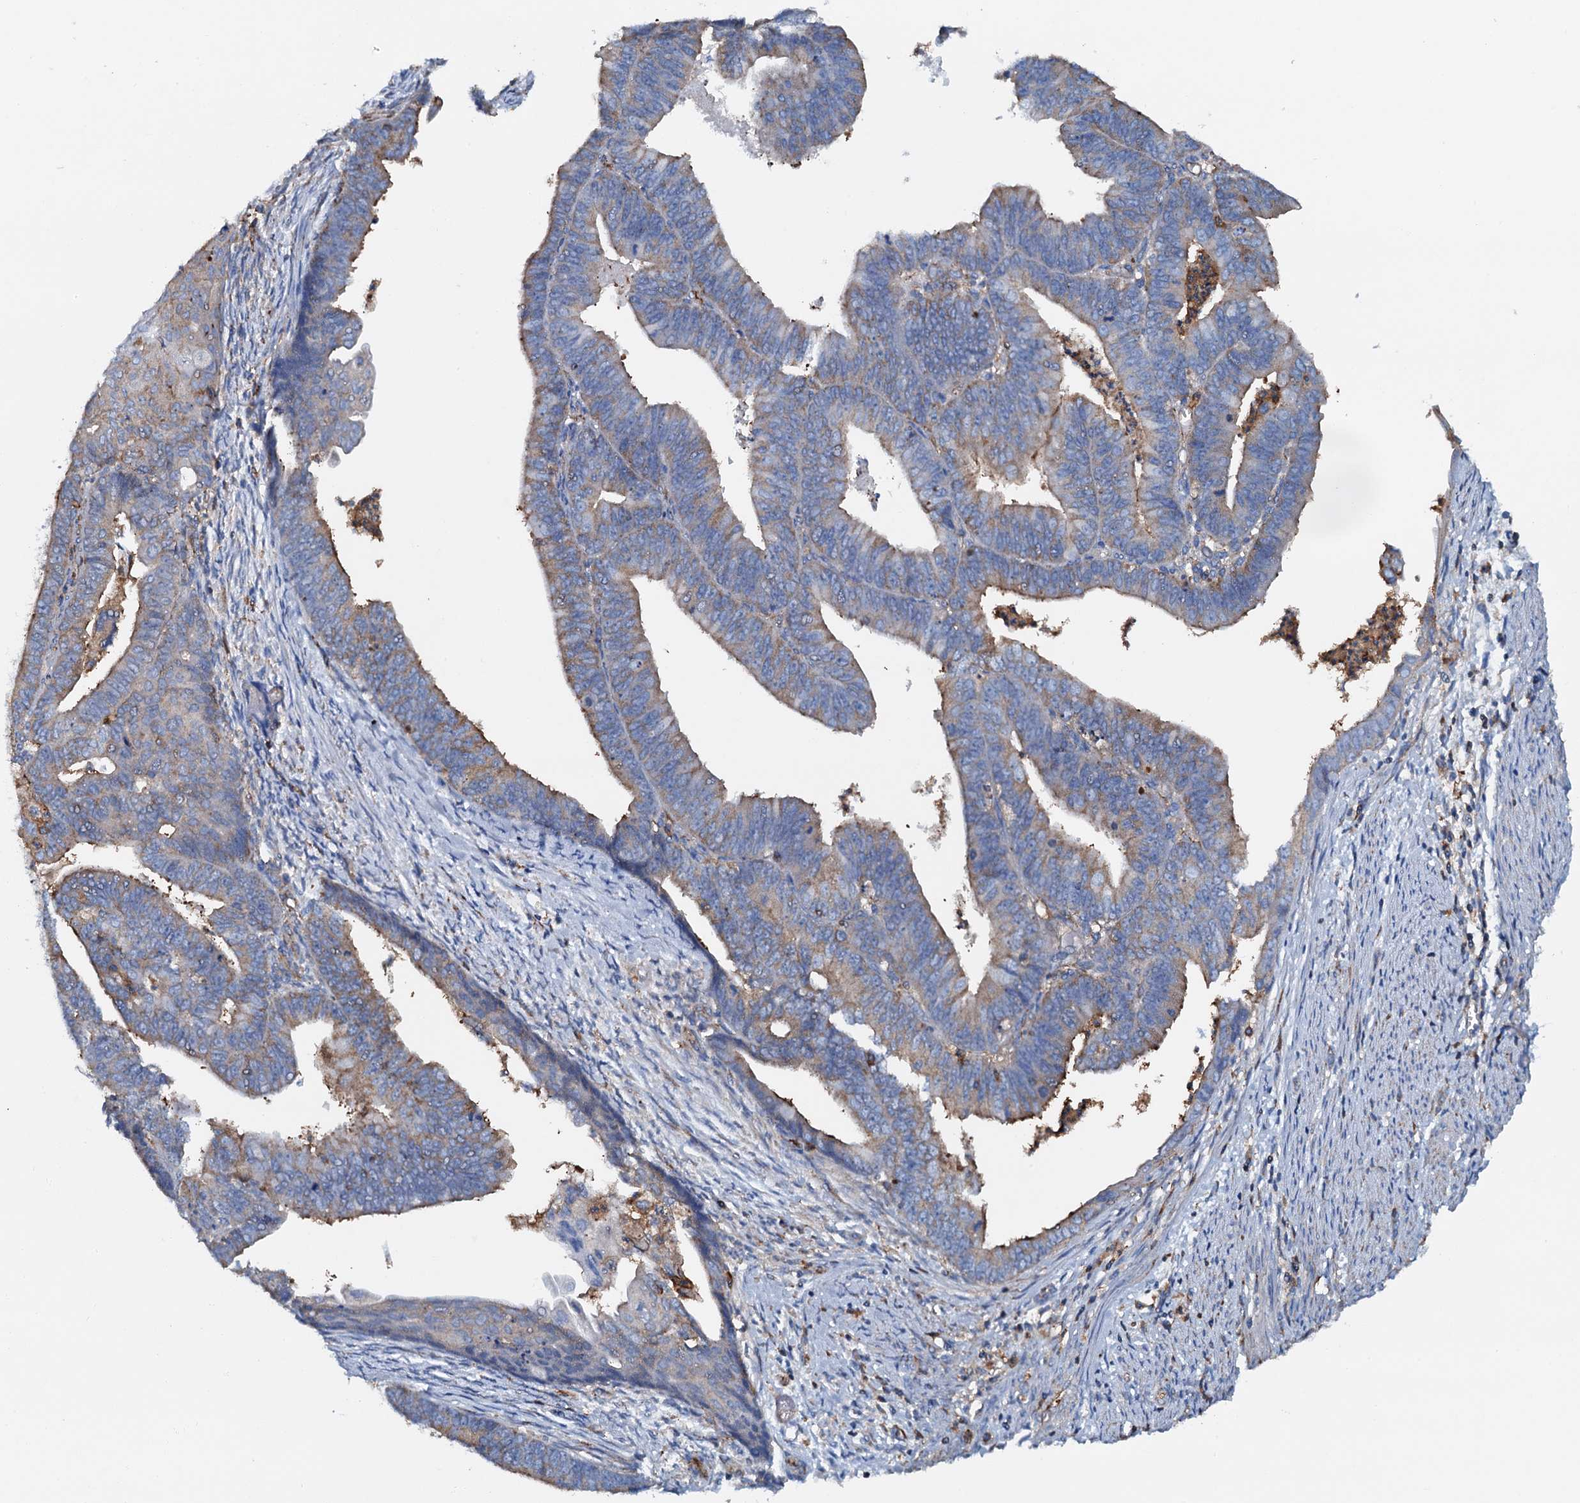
{"staining": {"intensity": "weak", "quantity": "25%-75%", "location": "cytoplasmic/membranous"}, "tissue": "endometrial cancer", "cell_type": "Tumor cells", "image_type": "cancer", "snomed": [{"axis": "morphology", "description": "Adenocarcinoma, NOS"}, {"axis": "topography", "description": "Endometrium"}], "caption": "Human endometrial cancer stained for a protein (brown) shows weak cytoplasmic/membranous positive positivity in about 25%-75% of tumor cells.", "gene": "MS4A4E", "patient": {"sex": "female", "age": 73}}